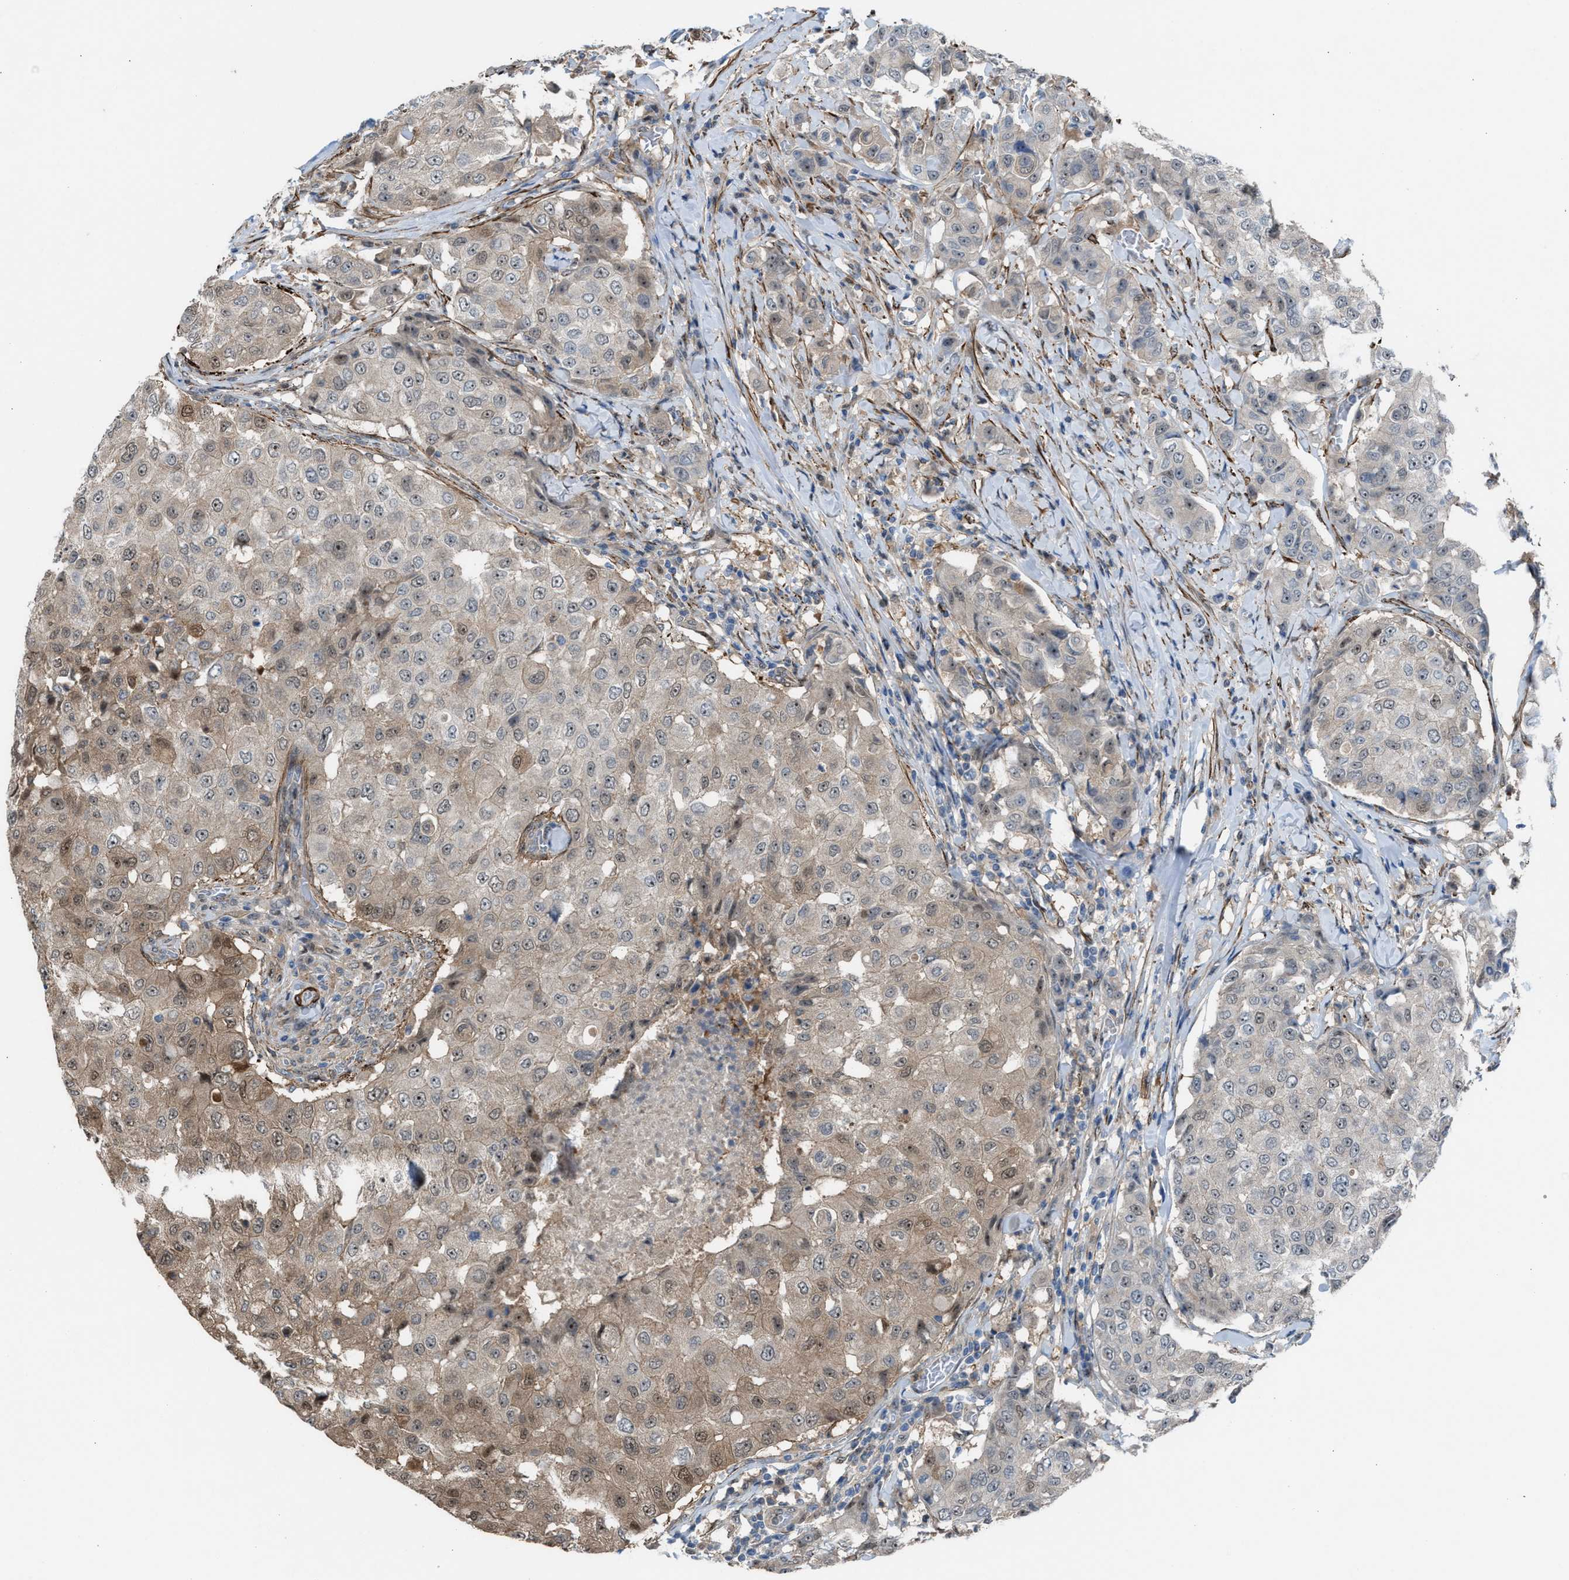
{"staining": {"intensity": "weak", "quantity": "25%-75%", "location": "cytoplasmic/membranous,nuclear"}, "tissue": "breast cancer", "cell_type": "Tumor cells", "image_type": "cancer", "snomed": [{"axis": "morphology", "description": "Duct carcinoma"}, {"axis": "topography", "description": "Breast"}], "caption": "High-magnification brightfield microscopy of intraductal carcinoma (breast) stained with DAB (3,3'-diaminobenzidine) (brown) and counterstained with hematoxylin (blue). tumor cells exhibit weak cytoplasmic/membranous and nuclear staining is present in about25%-75% of cells. The staining was performed using DAB, with brown indicating positive protein expression. Nuclei are stained blue with hematoxylin.", "gene": "NQO2", "patient": {"sex": "female", "age": 27}}